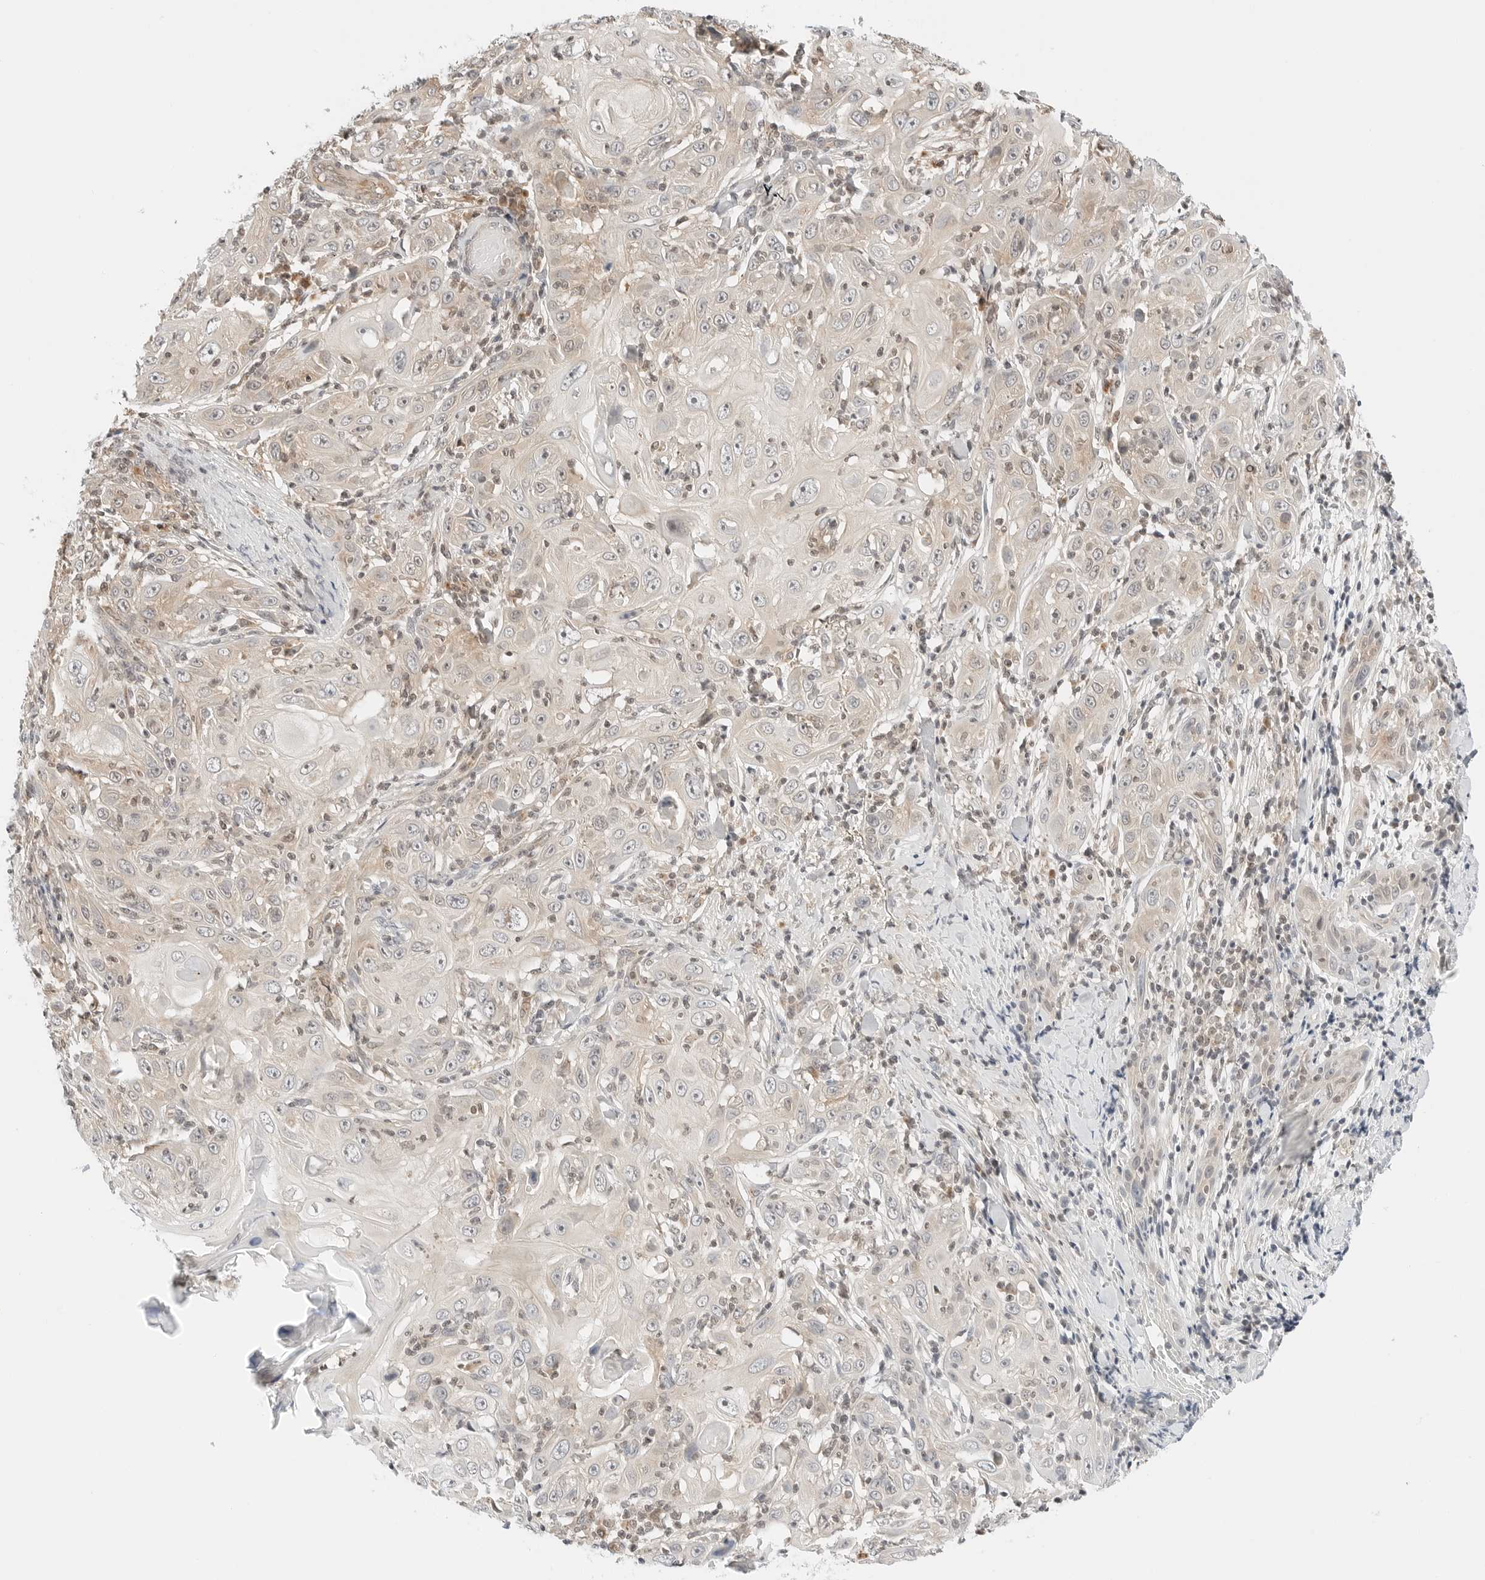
{"staining": {"intensity": "weak", "quantity": "25%-75%", "location": "cytoplasmic/membranous"}, "tissue": "skin cancer", "cell_type": "Tumor cells", "image_type": "cancer", "snomed": [{"axis": "morphology", "description": "Squamous cell carcinoma, NOS"}, {"axis": "topography", "description": "Skin"}], "caption": "Immunohistochemical staining of skin cancer demonstrates low levels of weak cytoplasmic/membranous expression in about 25%-75% of tumor cells.", "gene": "IQCC", "patient": {"sex": "female", "age": 88}}